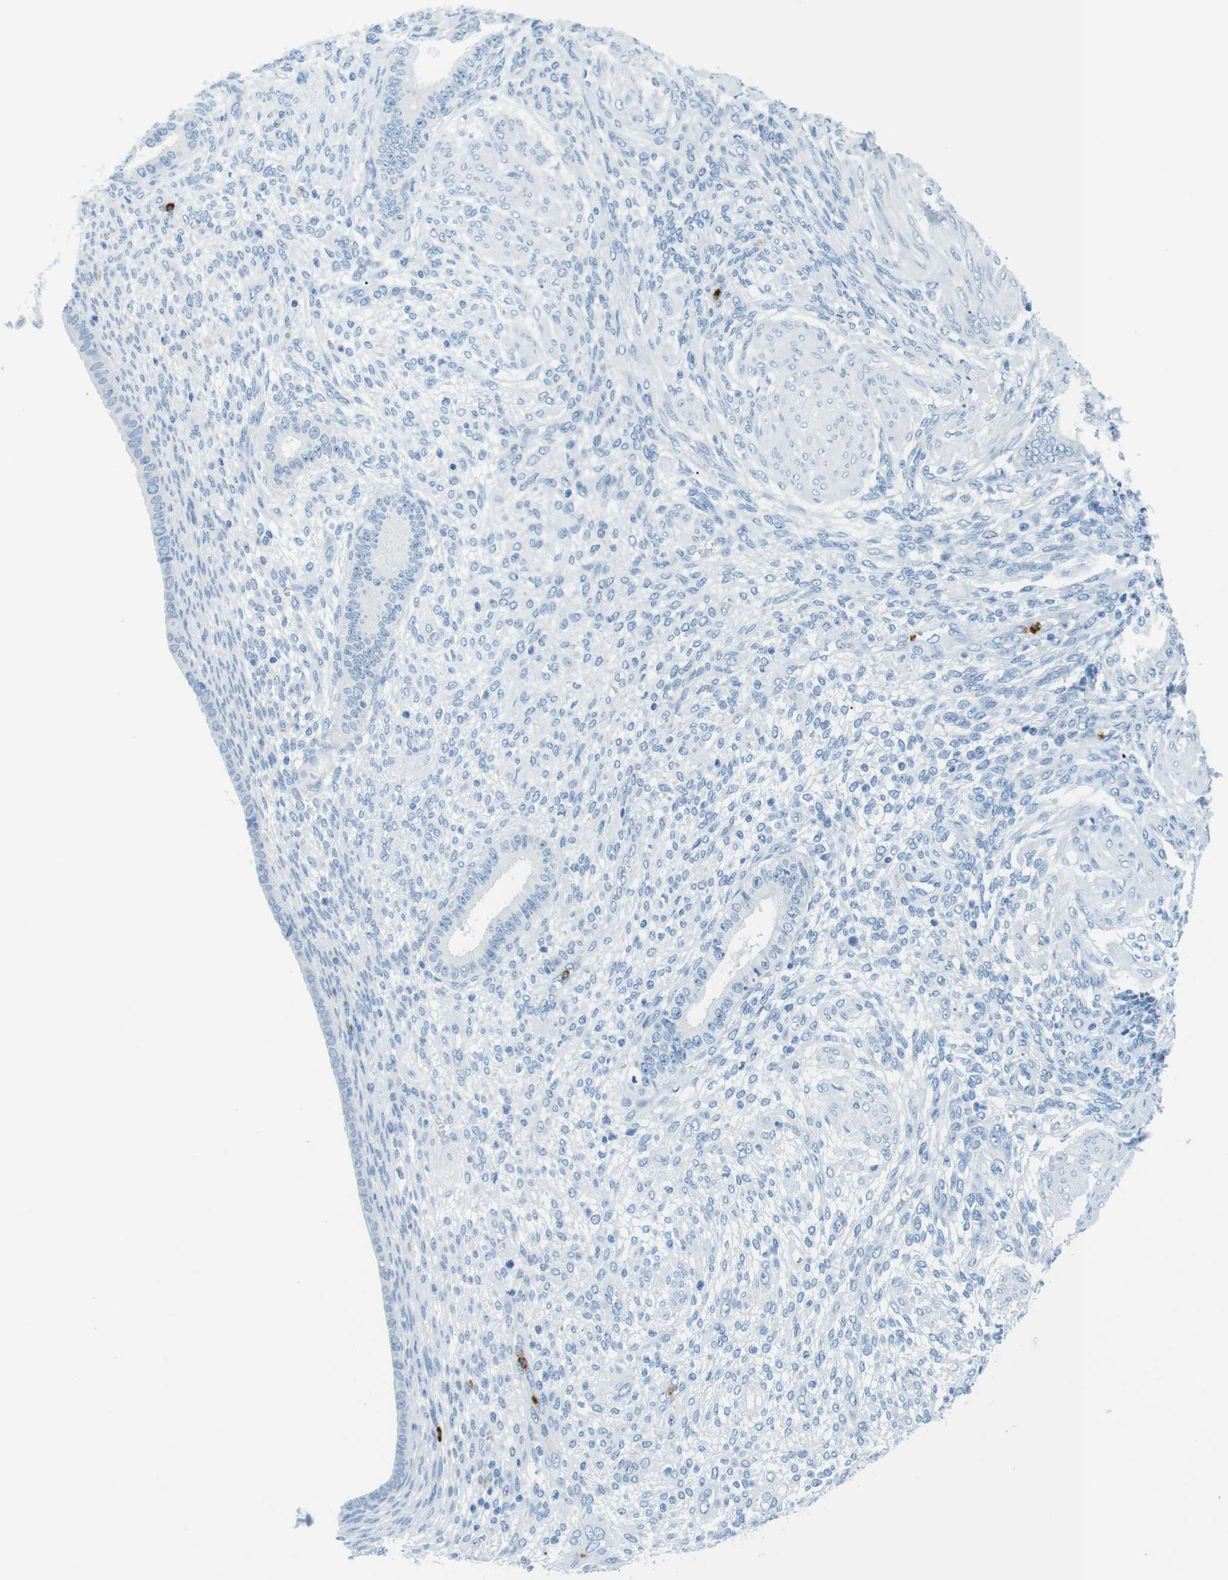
{"staining": {"intensity": "negative", "quantity": "none", "location": "none"}, "tissue": "endometrium", "cell_type": "Cells in endometrial stroma", "image_type": "normal", "snomed": [{"axis": "morphology", "description": "Normal tissue, NOS"}, {"axis": "topography", "description": "Endometrium"}], "caption": "Micrograph shows no significant protein expression in cells in endometrial stroma of normal endometrium.", "gene": "MCEMP1", "patient": {"sex": "female", "age": 72}}